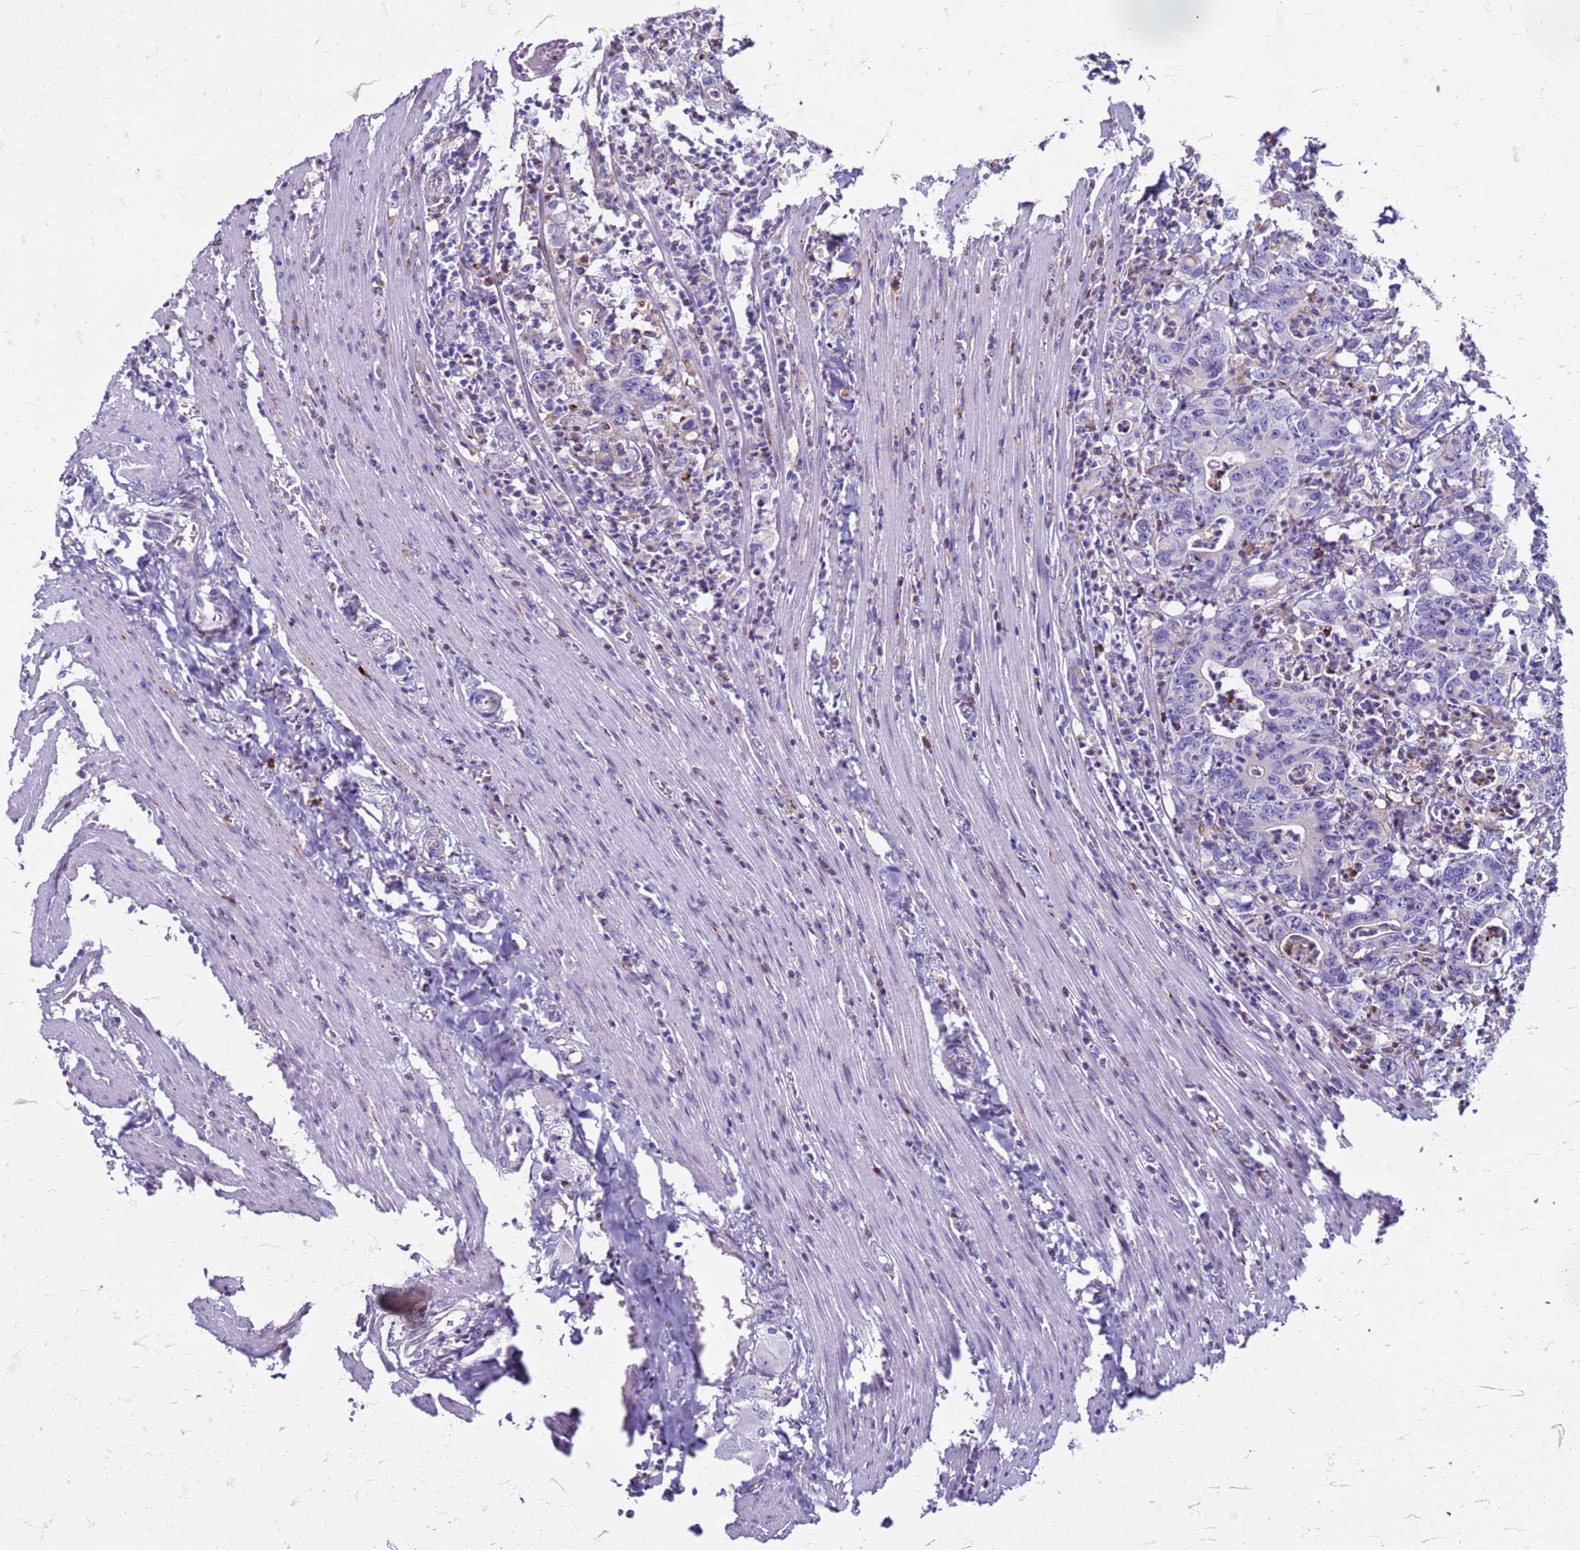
{"staining": {"intensity": "negative", "quantity": "none", "location": "none"}, "tissue": "colorectal cancer", "cell_type": "Tumor cells", "image_type": "cancer", "snomed": [{"axis": "morphology", "description": "Adenocarcinoma, NOS"}, {"axis": "topography", "description": "Colon"}], "caption": "Tumor cells show no significant expression in colorectal adenocarcinoma.", "gene": "PDK3", "patient": {"sex": "female", "age": 75}}